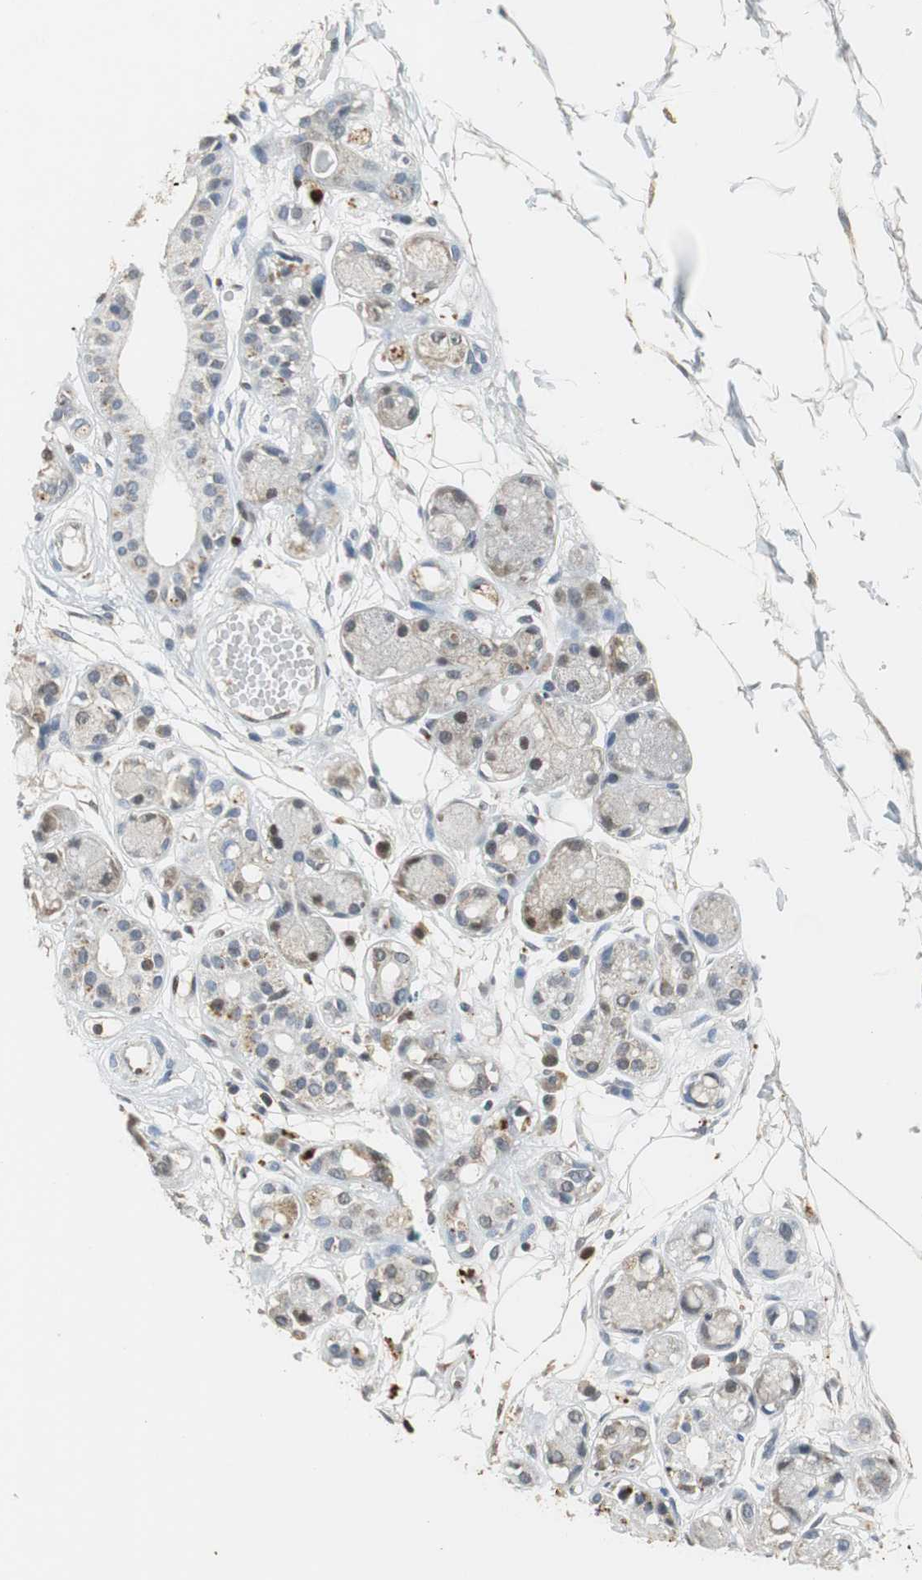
{"staining": {"intensity": "negative", "quantity": "none", "location": "none"}, "tissue": "adipose tissue", "cell_type": "Adipocytes", "image_type": "normal", "snomed": [{"axis": "morphology", "description": "Normal tissue, NOS"}, {"axis": "morphology", "description": "Inflammation, NOS"}, {"axis": "topography", "description": "Vascular tissue"}, {"axis": "topography", "description": "Salivary gland"}], "caption": "Immunohistochemistry (IHC) image of unremarkable adipose tissue: adipose tissue stained with DAB (3,3'-diaminobenzidine) exhibits no significant protein positivity in adipocytes.", "gene": "GSDMD", "patient": {"sex": "female", "age": 75}}